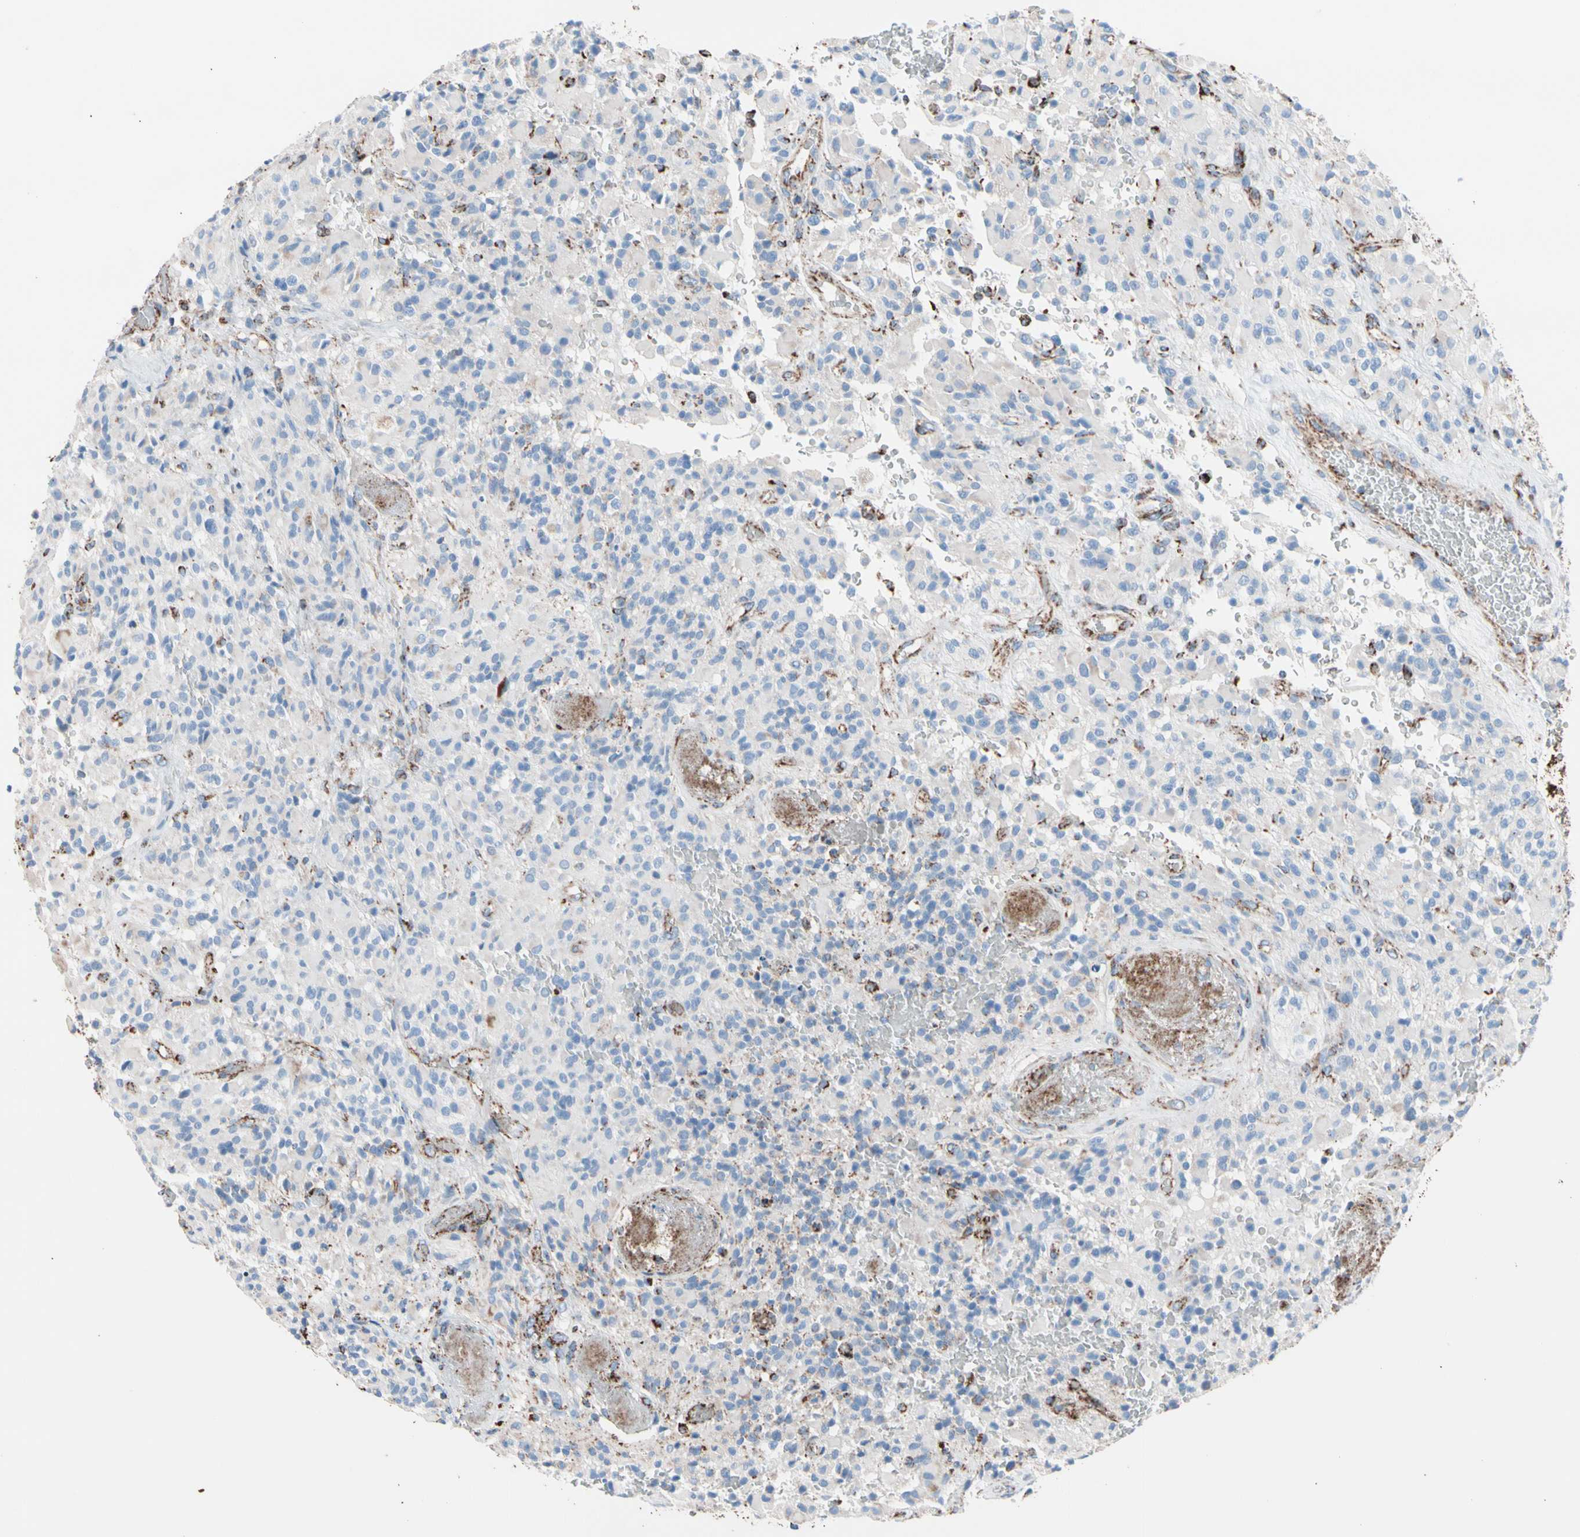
{"staining": {"intensity": "negative", "quantity": "none", "location": "none"}, "tissue": "glioma", "cell_type": "Tumor cells", "image_type": "cancer", "snomed": [{"axis": "morphology", "description": "Glioma, malignant, High grade"}, {"axis": "topography", "description": "Brain"}], "caption": "Protein analysis of glioma demonstrates no significant staining in tumor cells.", "gene": "HK1", "patient": {"sex": "male", "age": 71}}